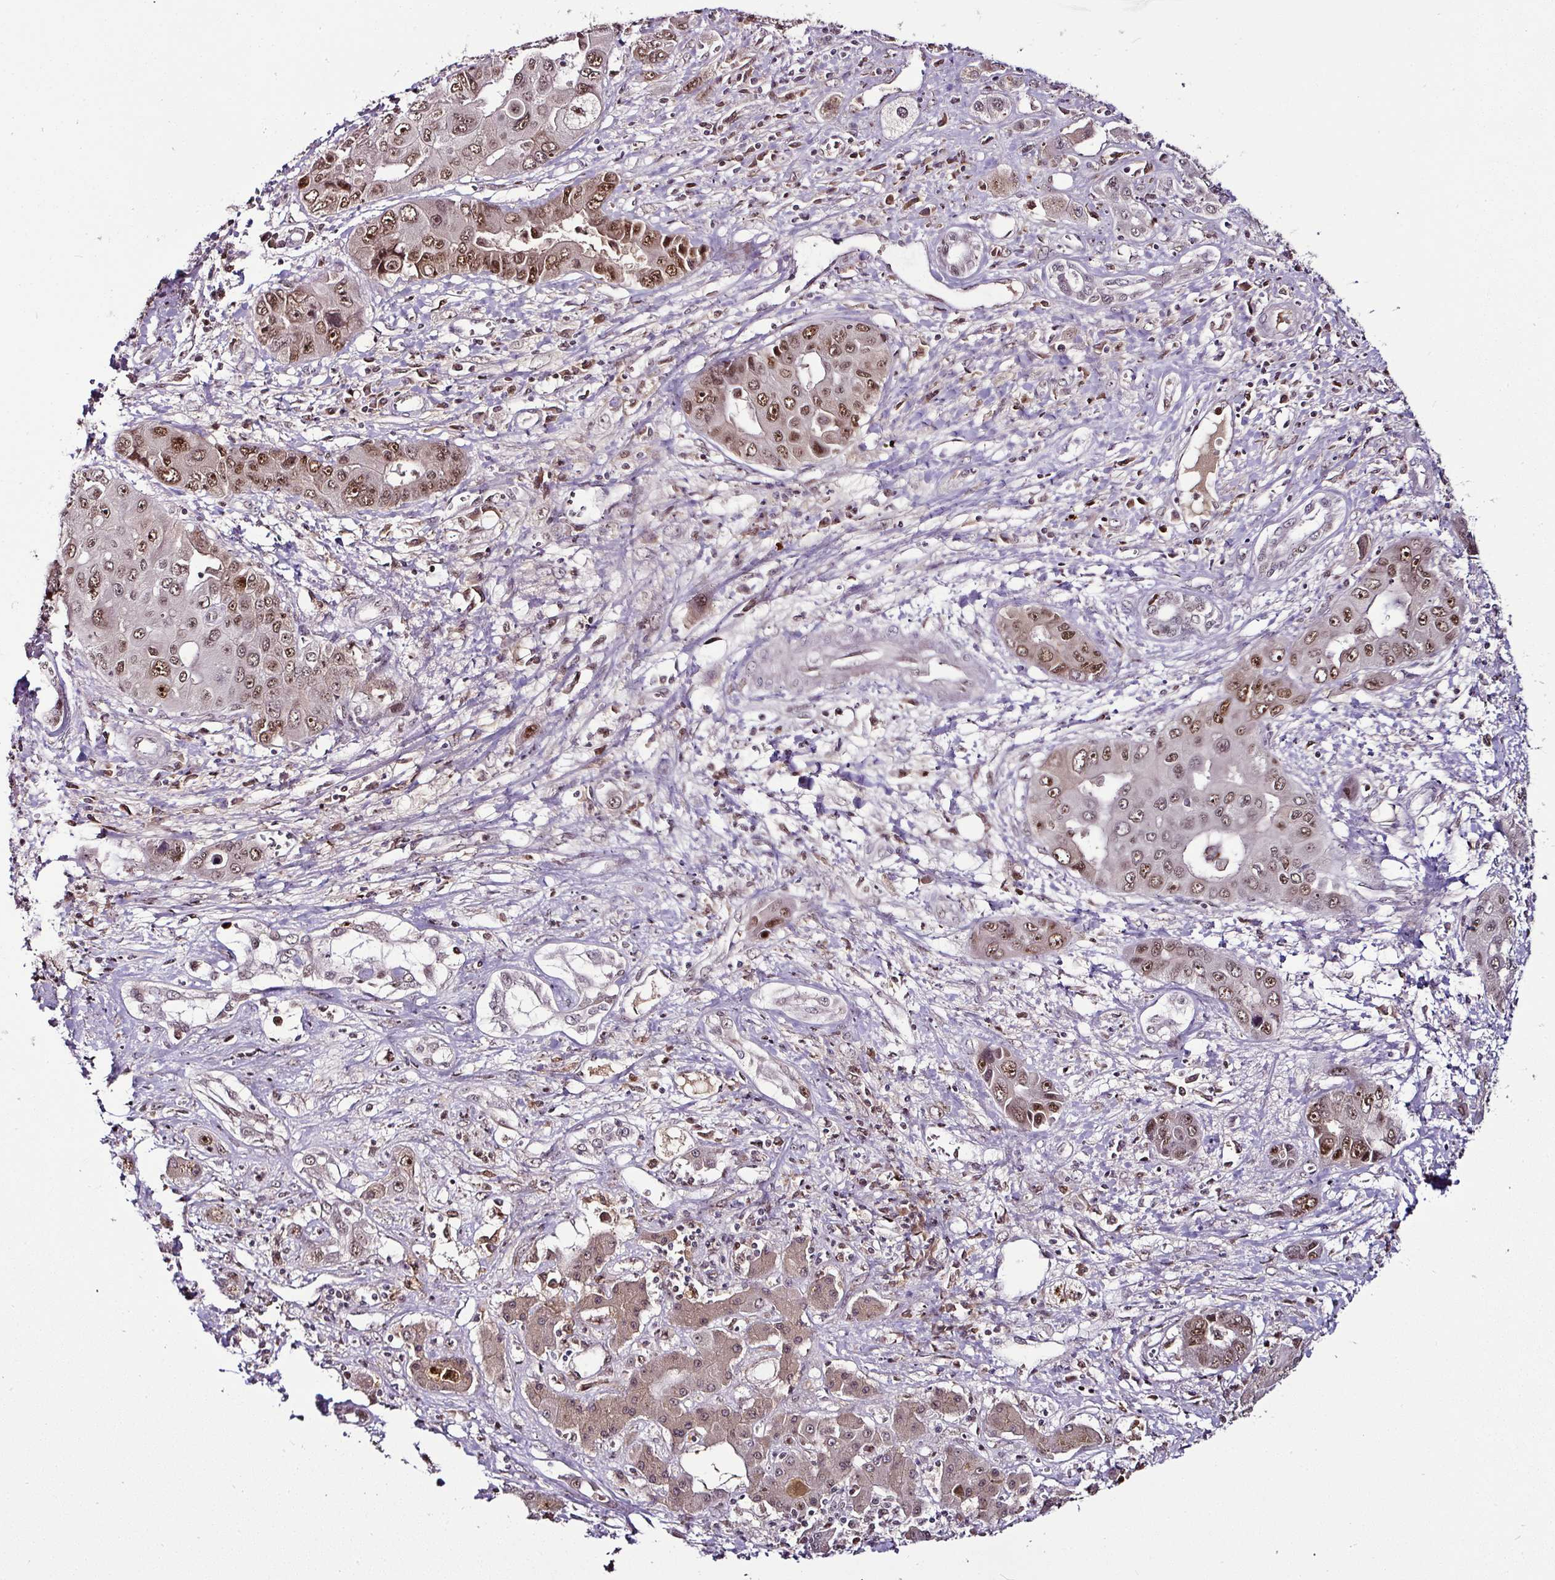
{"staining": {"intensity": "moderate", "quantity": ">75%", "location": "nuclear"}, "tissue": "liver cancer", "cell_type": "Tumor cells", "image_type": "cancer", "snomed": [{"axis": "morphology", "description": "Cholangiocarcinoma"}, {"axis": "topography", "description": "Liver"}], "caption": "Immunohistochemistry of human liver cancer exhibits medium levels of moderate nuclear expression in approximately >75% of tumor cells. The protein of interest is stained brown, and the nuclei are stained in blue (DAB (3,3'-diaminobenzidine) IHC with brightfield microscopy, high magnification).", "gene": "KLF16", "patient": {"sex": "male", "age": 67}}